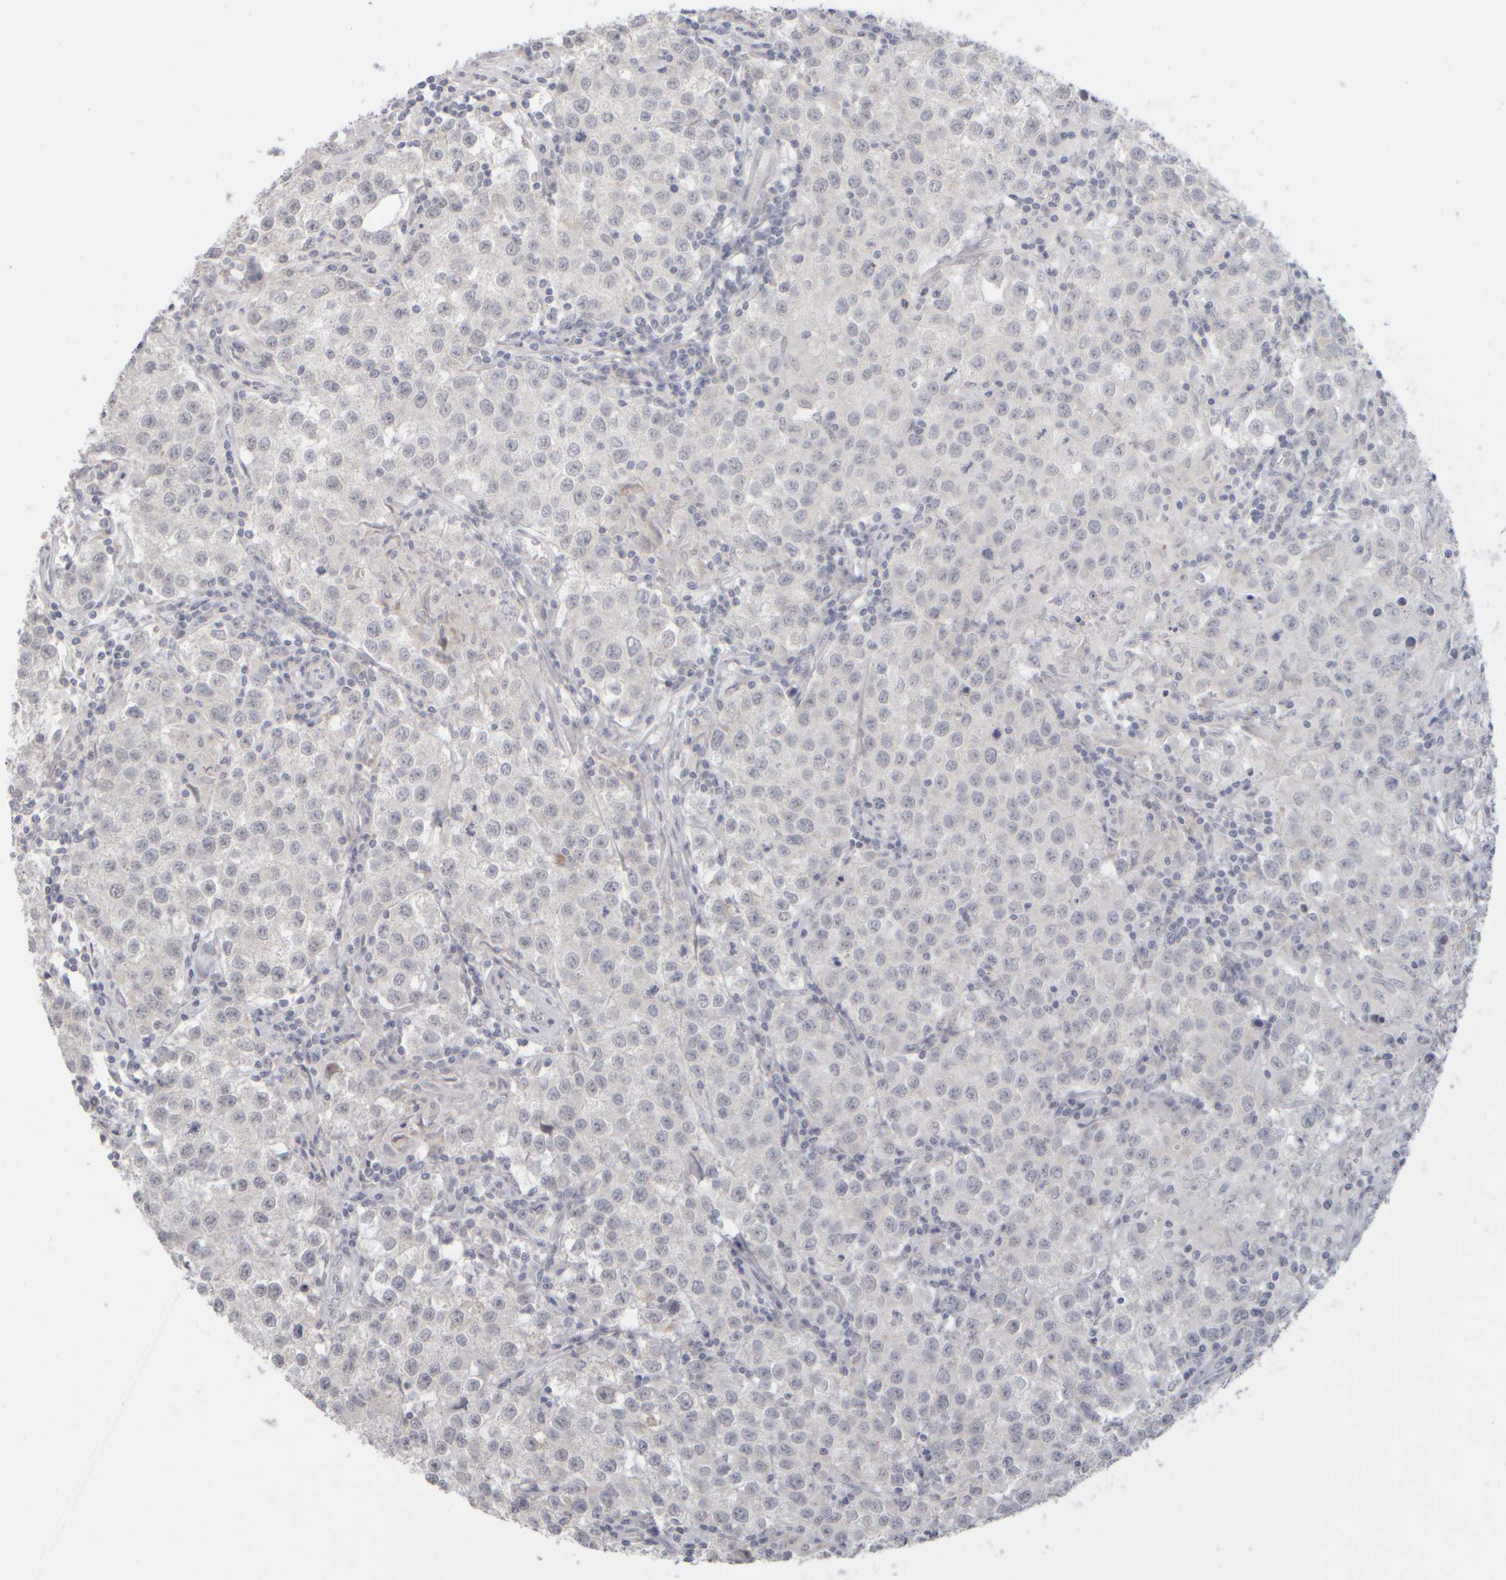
{"staining": {"intensity": "negative", "quantity": "none", "location": "none"}, "tissue": "testis cancer", "cell_type": "Tumor cells", "image_type": "cancer", "snomed": [{"axis": "morphology", "description": "Seminoma, NOS"}, {"axis": "morphology", "description": "Carcinoma, Embryonal, NOS"}, {"axis": "topography", "description": "Testis"}], "caption": "High magnification brightfield microscopy of embryonal carcinoma (testis) stained with DAB (brown) and counterstained with hematoxylin (blue): tumor cells show no significant expression.", "gene": "ZNF112", "patient": {"sex": "male", "age": 43}}